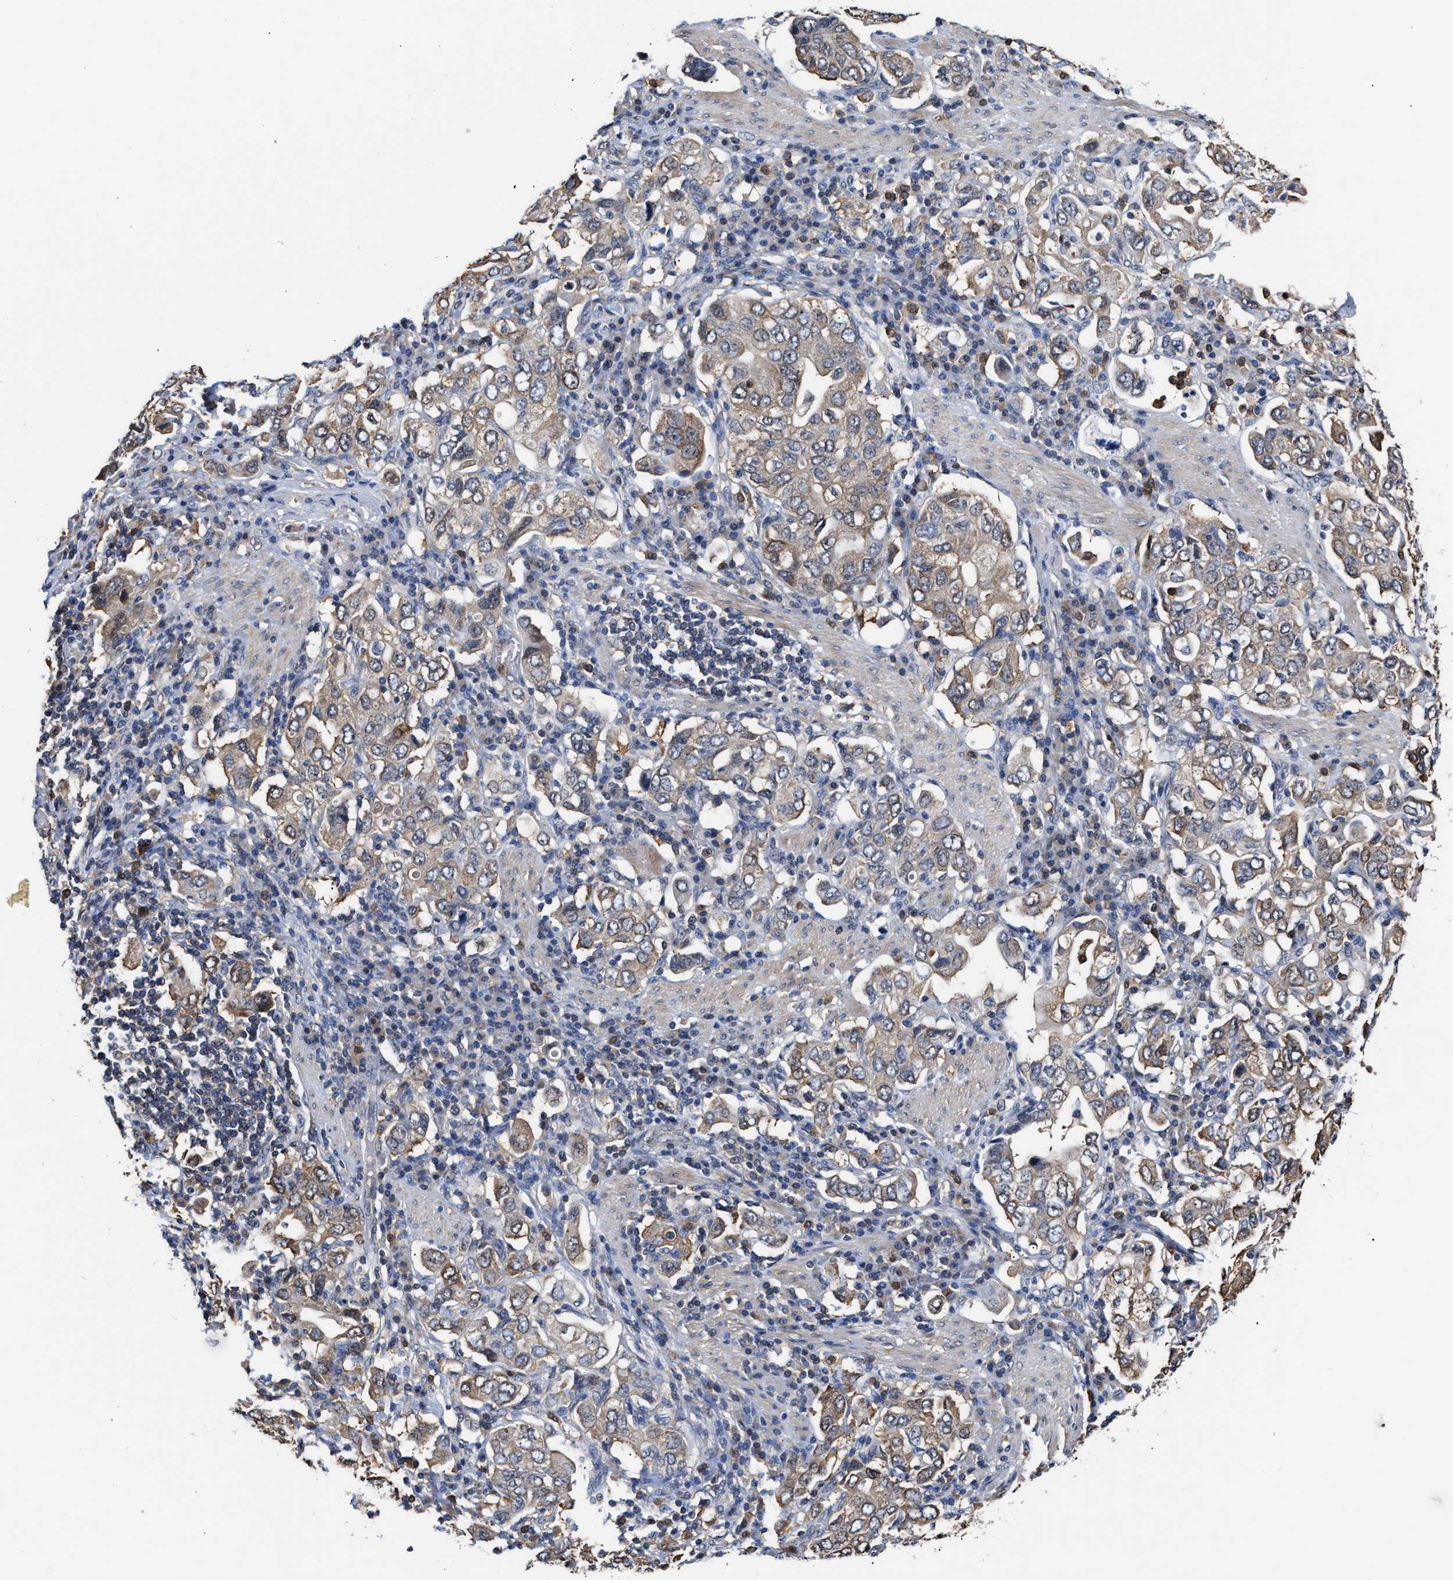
{"staining": {"intensity": "weak", "quantity": ">75%", "location": "cytoplasmic/membranous"}, "tissue": "stomach cancer", "cell_type": "Tumor cells", "image_type": "cancer", "snomed": [{"axis": "morphology", "description": "Adenocarcinoma, NOS"}, {"axis": "topography", "description": "Stomach, upper"}], "caption": "Adenocarcinoma (stomach) stained with DAB (3,3'-diaminobenzidine) immunohistochemistry (IHC) exhibits low levels of weak cytoplasmic/membranous staining in about >75% of tumor cells.", "gene": "KLHDC1", "patient": {"sex": "male", "age": 62}}